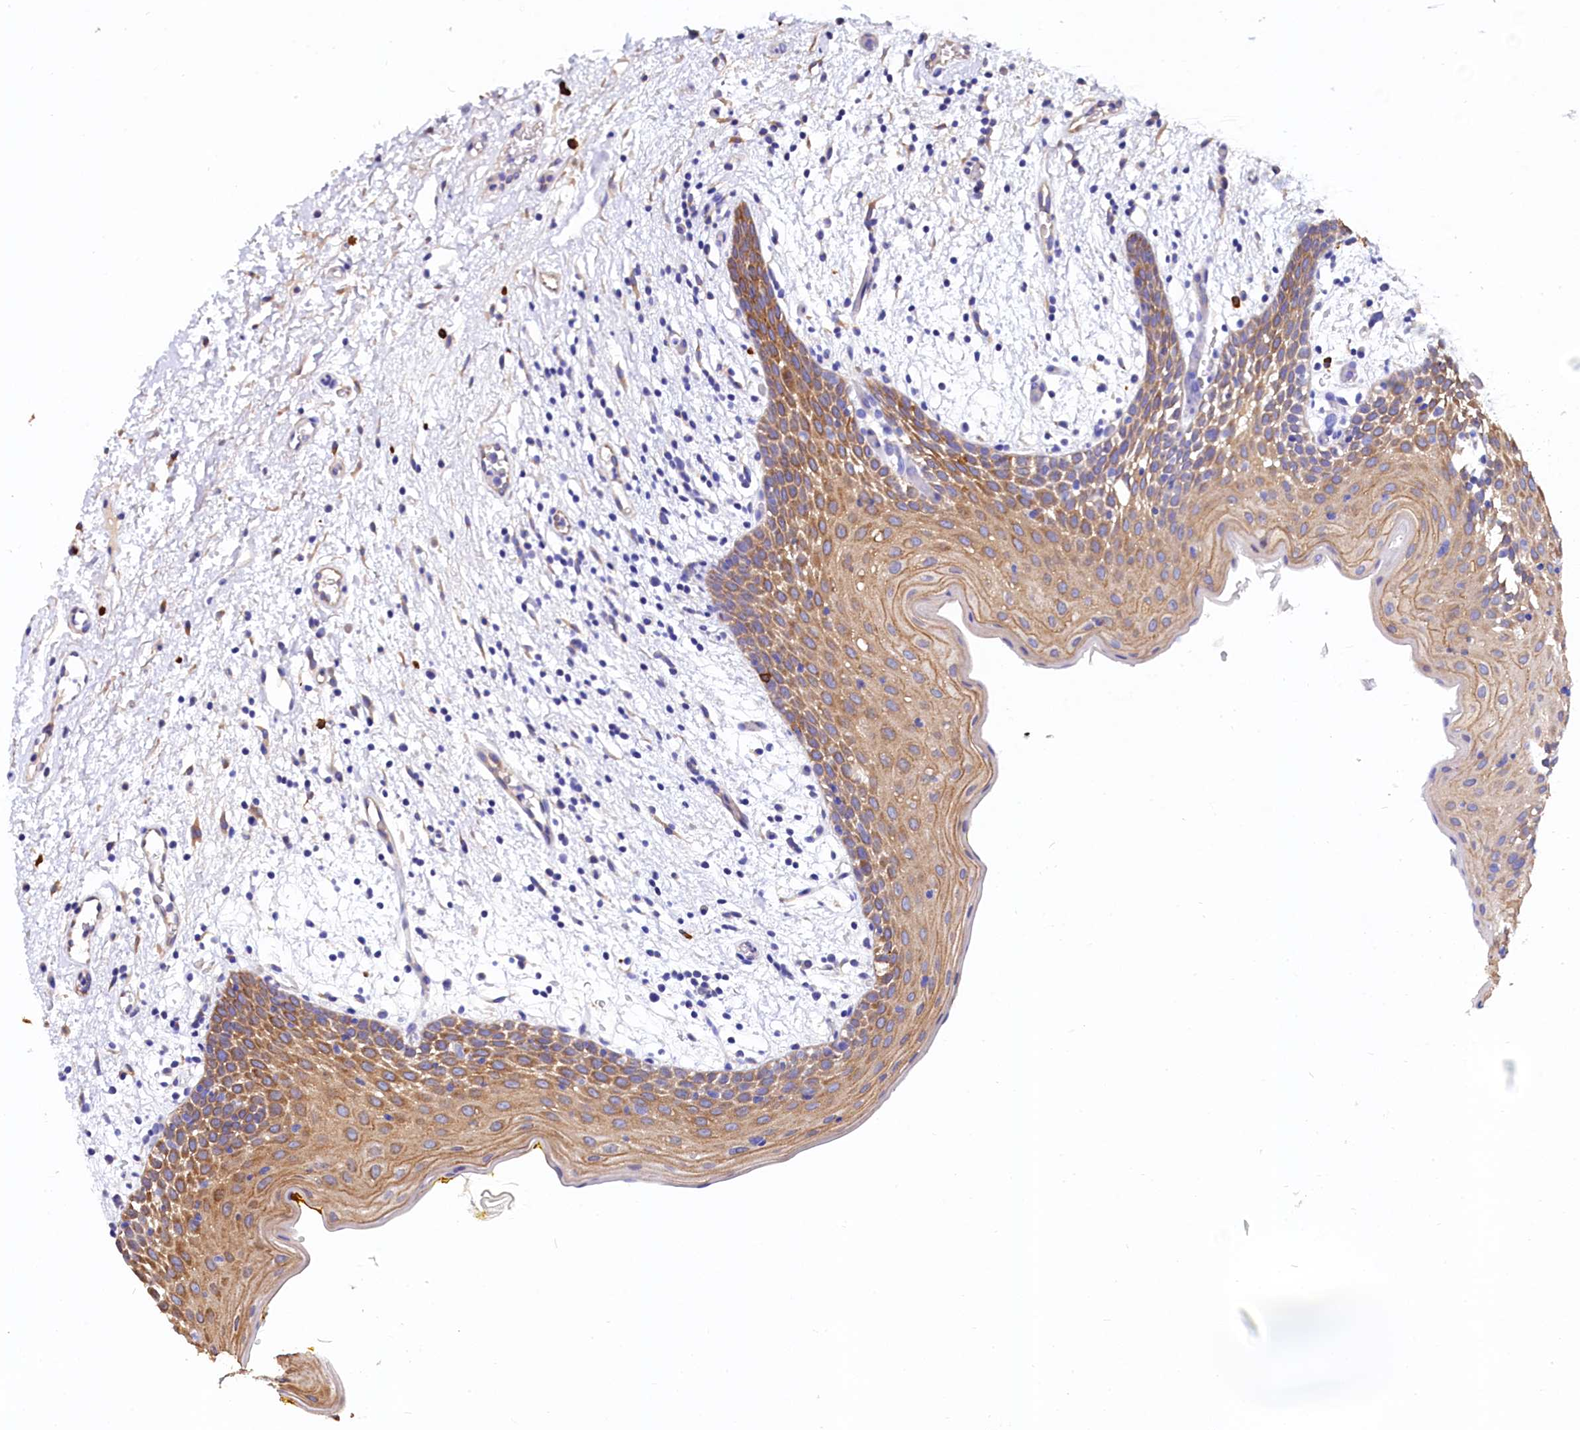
{"staining": {"intensity": "moderate", "quantity": ">75%", "location": "cytoplasmic/membranous"}, "tissue": "oral mucosa", "cell_type": "Squamous epithelial cells", "image_type": "normal", "snomed": [{"axis": "morphology", "description": "Normal tissue, NOS"}, {"axis": "topography", "description": "Skeletal muscle"}, {"axis": "topography", "description": "Oral tissue"}, {"axis": "topography", "description": "Salivary gland"}, {"axis": "topography", "description": "Peripheral nerve tissue"}], "caption": "Immunohistochemical staining of normal human oral mucosa exhibits medium levels of moderate cytoplasmic/membranous positivity in about >75% of squamous epithelial cells.", "gene": "EPS8L2", "patient": {"sex": "male", "age": 54}}